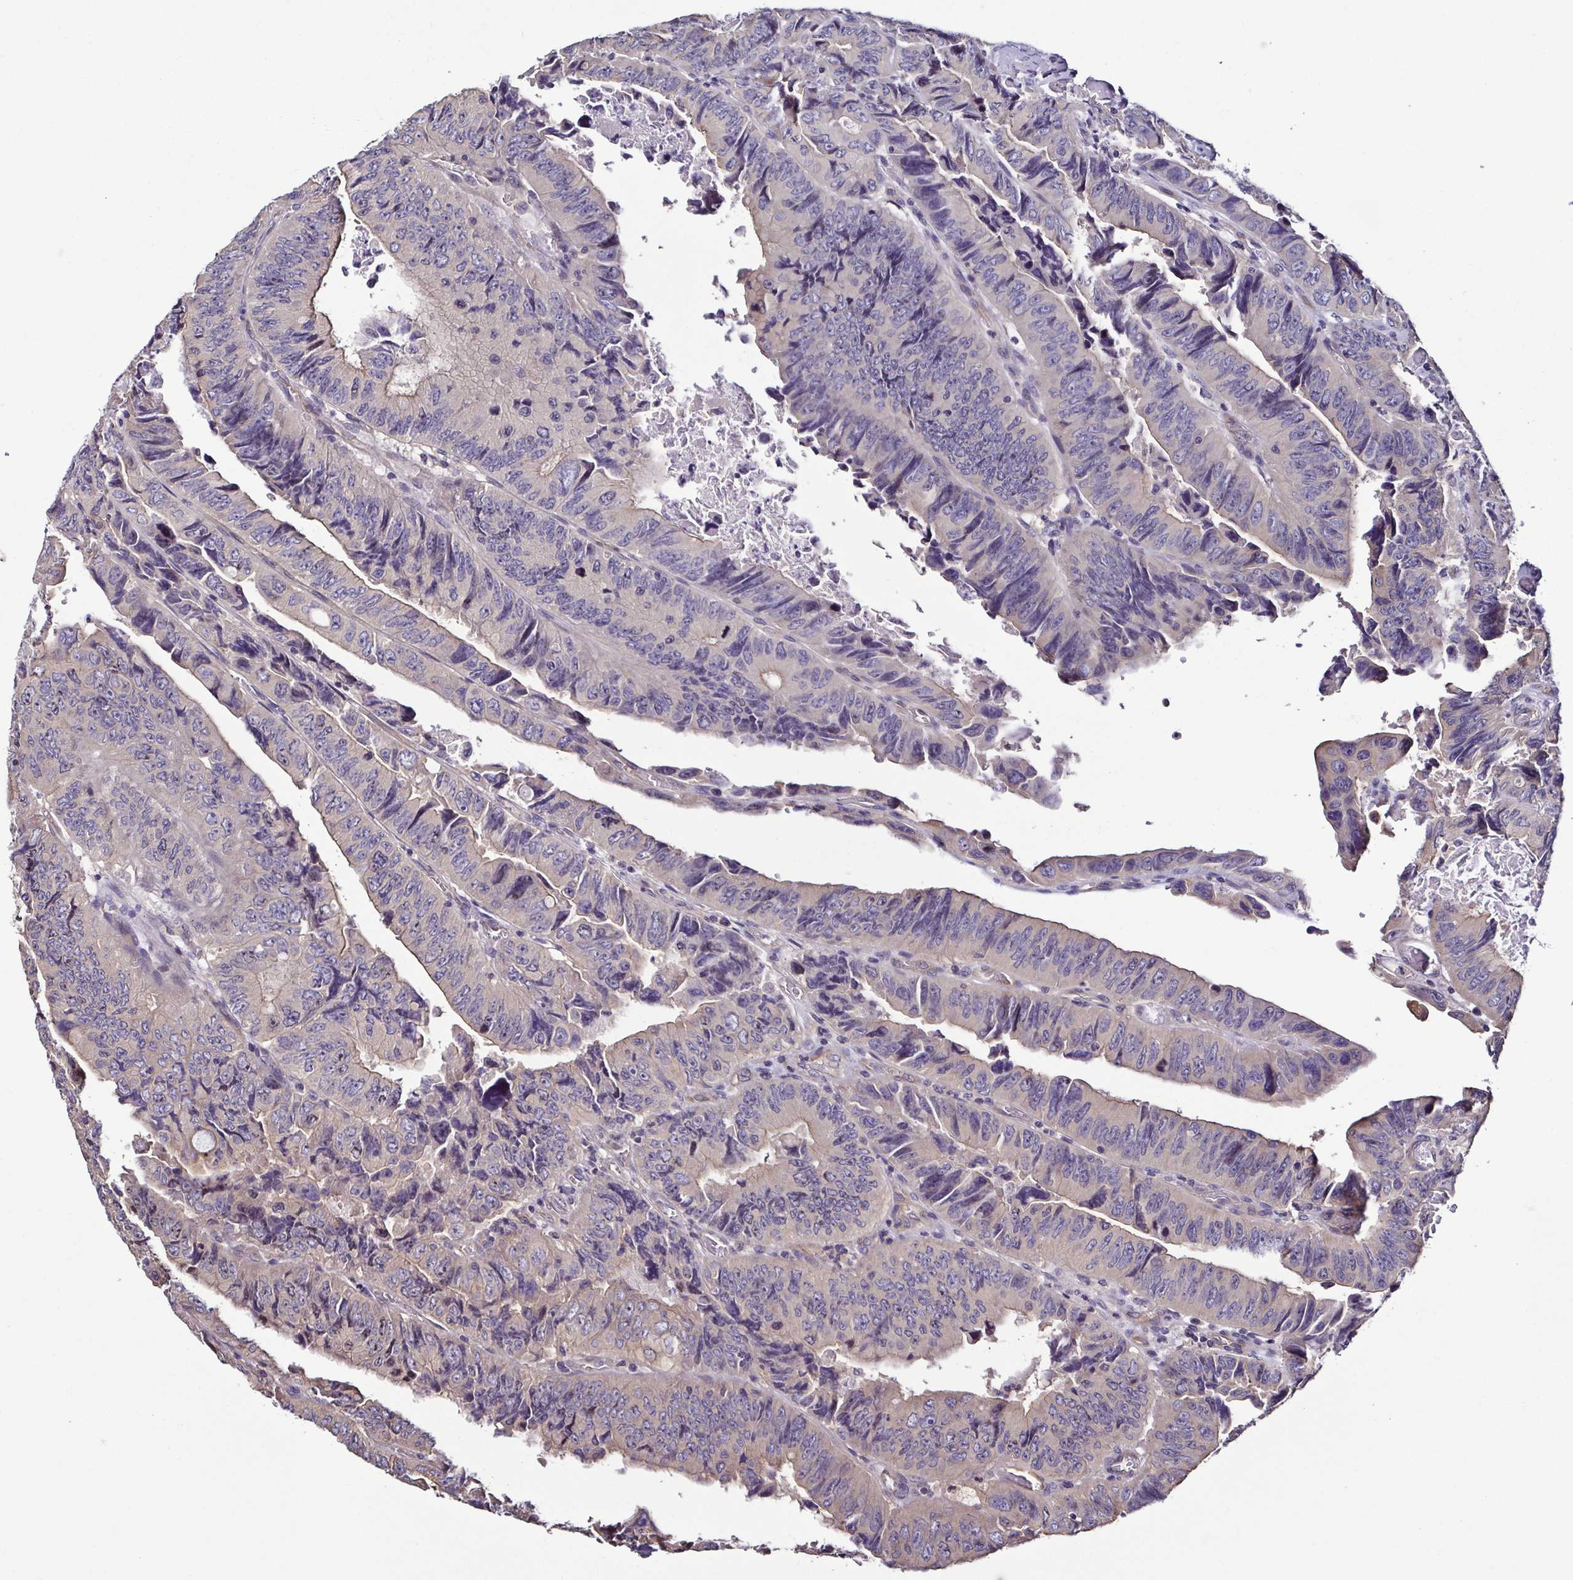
{"staining": {"intensity": "weak", "quantity": "<25%", "location": "cytoplasmic/membranous"}, "tissue": "colorectal cancer", "cell_type": "Tumor cells", "image_type": "cancer", "snomed": [{"axis": "morphology", "description": "Adenocarcinoma, NOS"}, {"axis": "topography", "description": "Colon"}], "caption": "The micrograph displays no staining of tumor cells in colorectal cancer (adenocarcinoma).", "gene": "LMOD2", "patient": {"sex": "female", "age": 84}}